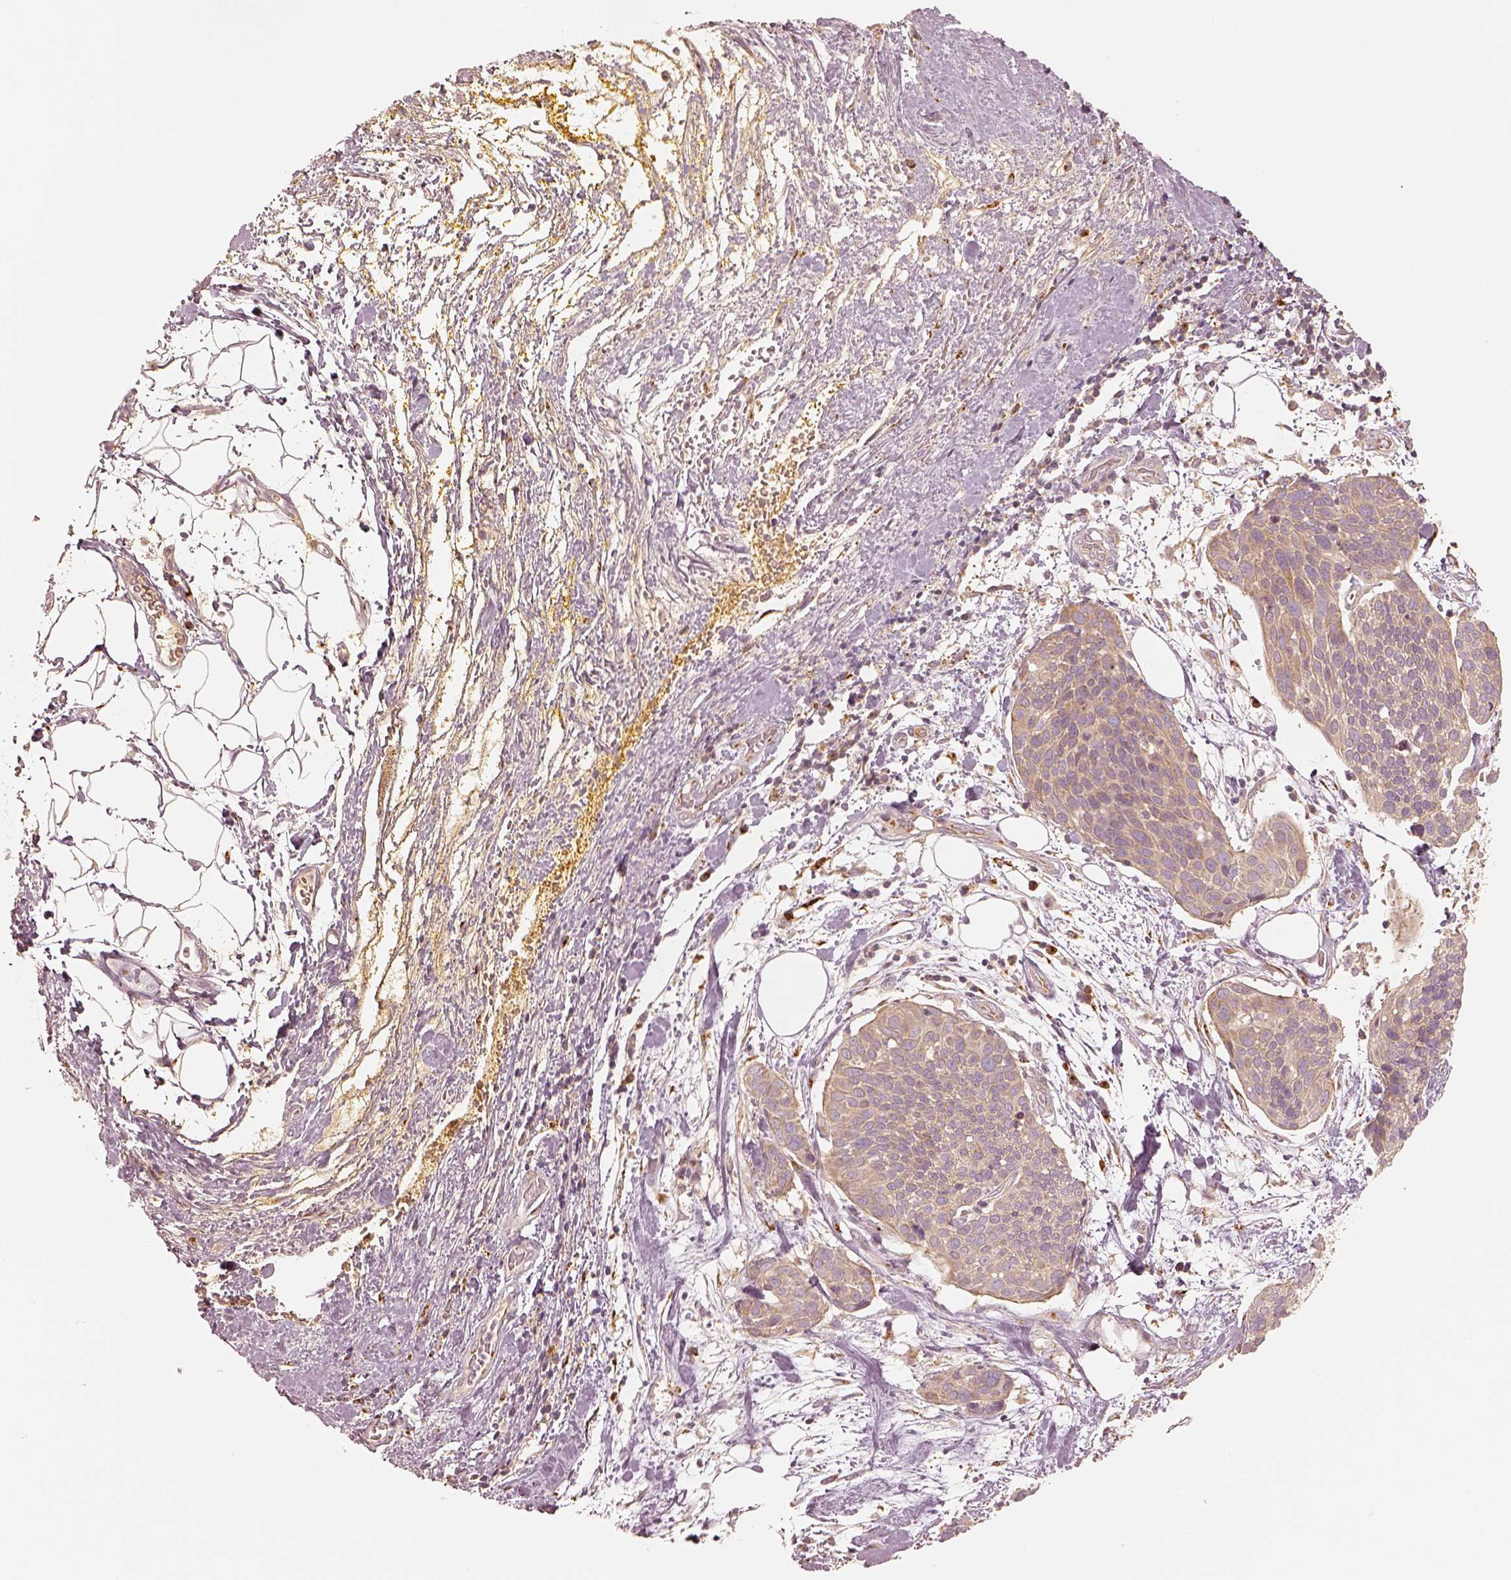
{"staining": {"intensity": "weak", "quantity": "25%-75%", "location": "cytoplasmic/membranous"}, "tissue": "cervical cancer", "cell_type": "Tumor cells", "image_type": "cancer", "snomed": [{"axis": "morphology", "description": "Squamous cell carcinoma, NOS"}, {"axis": "topography", "description": "Cervix"}], "caption": "This is an image of immunohistochemistry (IHC) staining of cervical squamous cell carcinoma, which shows weak expression in the cytoplasmic/membranous of tumor cells.", "gene": "GORASP2", "patient": {"sex": "female", "age": 39}}